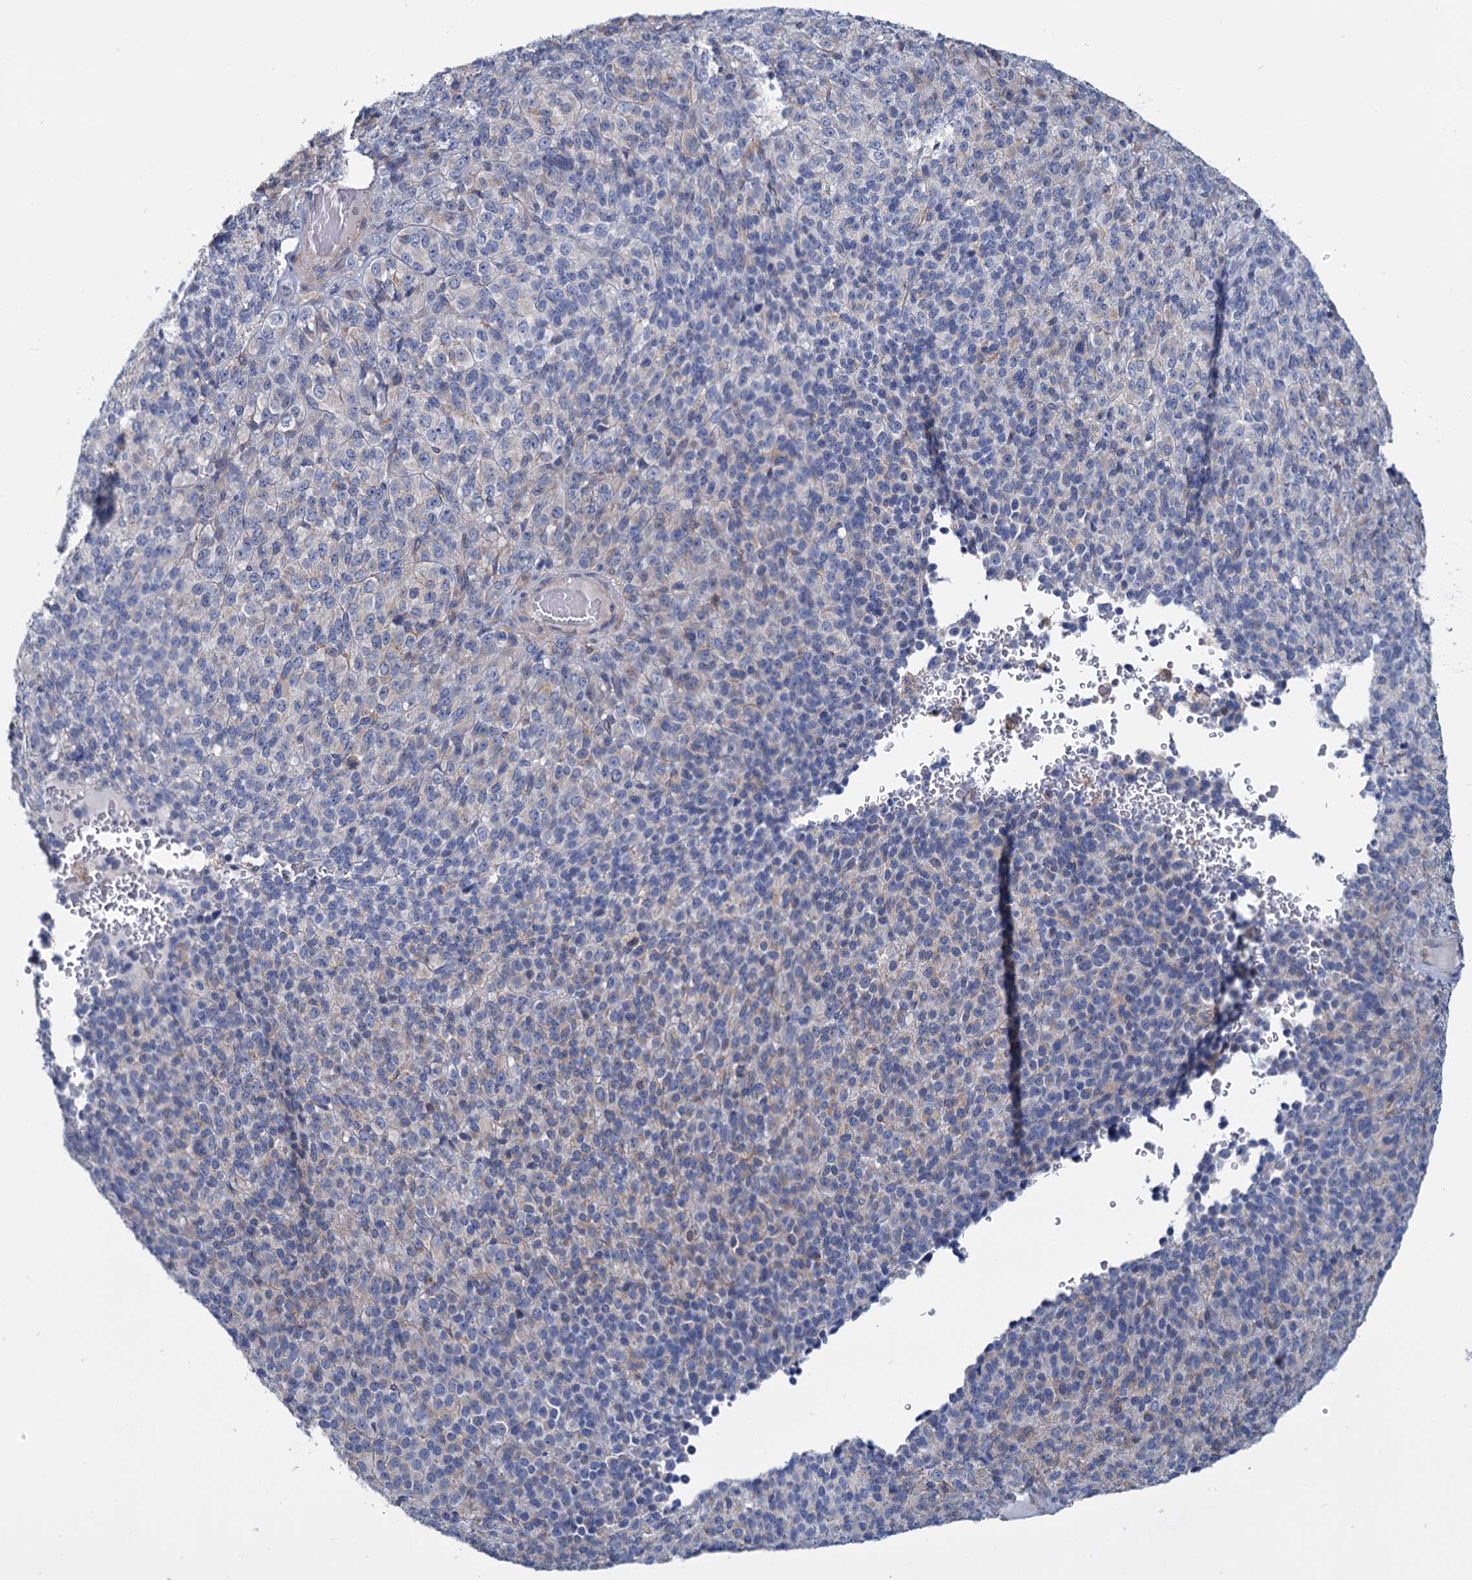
{"staining": {"intensity": "negative", "quantity": "none", "location": "none"}, "tissue": "melanoma", "cell_type": "Tumor cells", "image_type": "cancer", "snomed": [{"axis": "morphology", "description": "Malignant melanoma, Metastatic site"}, {"axis": "topography", "description": "Brain"}], "caption": "This histopathology image is of malignant melanoma (metastatic site) stained with IHC to label a protein in brown with the nuclei are counter-stained blue. There is no positivity in tumor cells. (DAB immunohistochemistry with hematoxylin counter stain).", "gene": "LRCH4", "patient": {"sex": "female", "age": 56}}